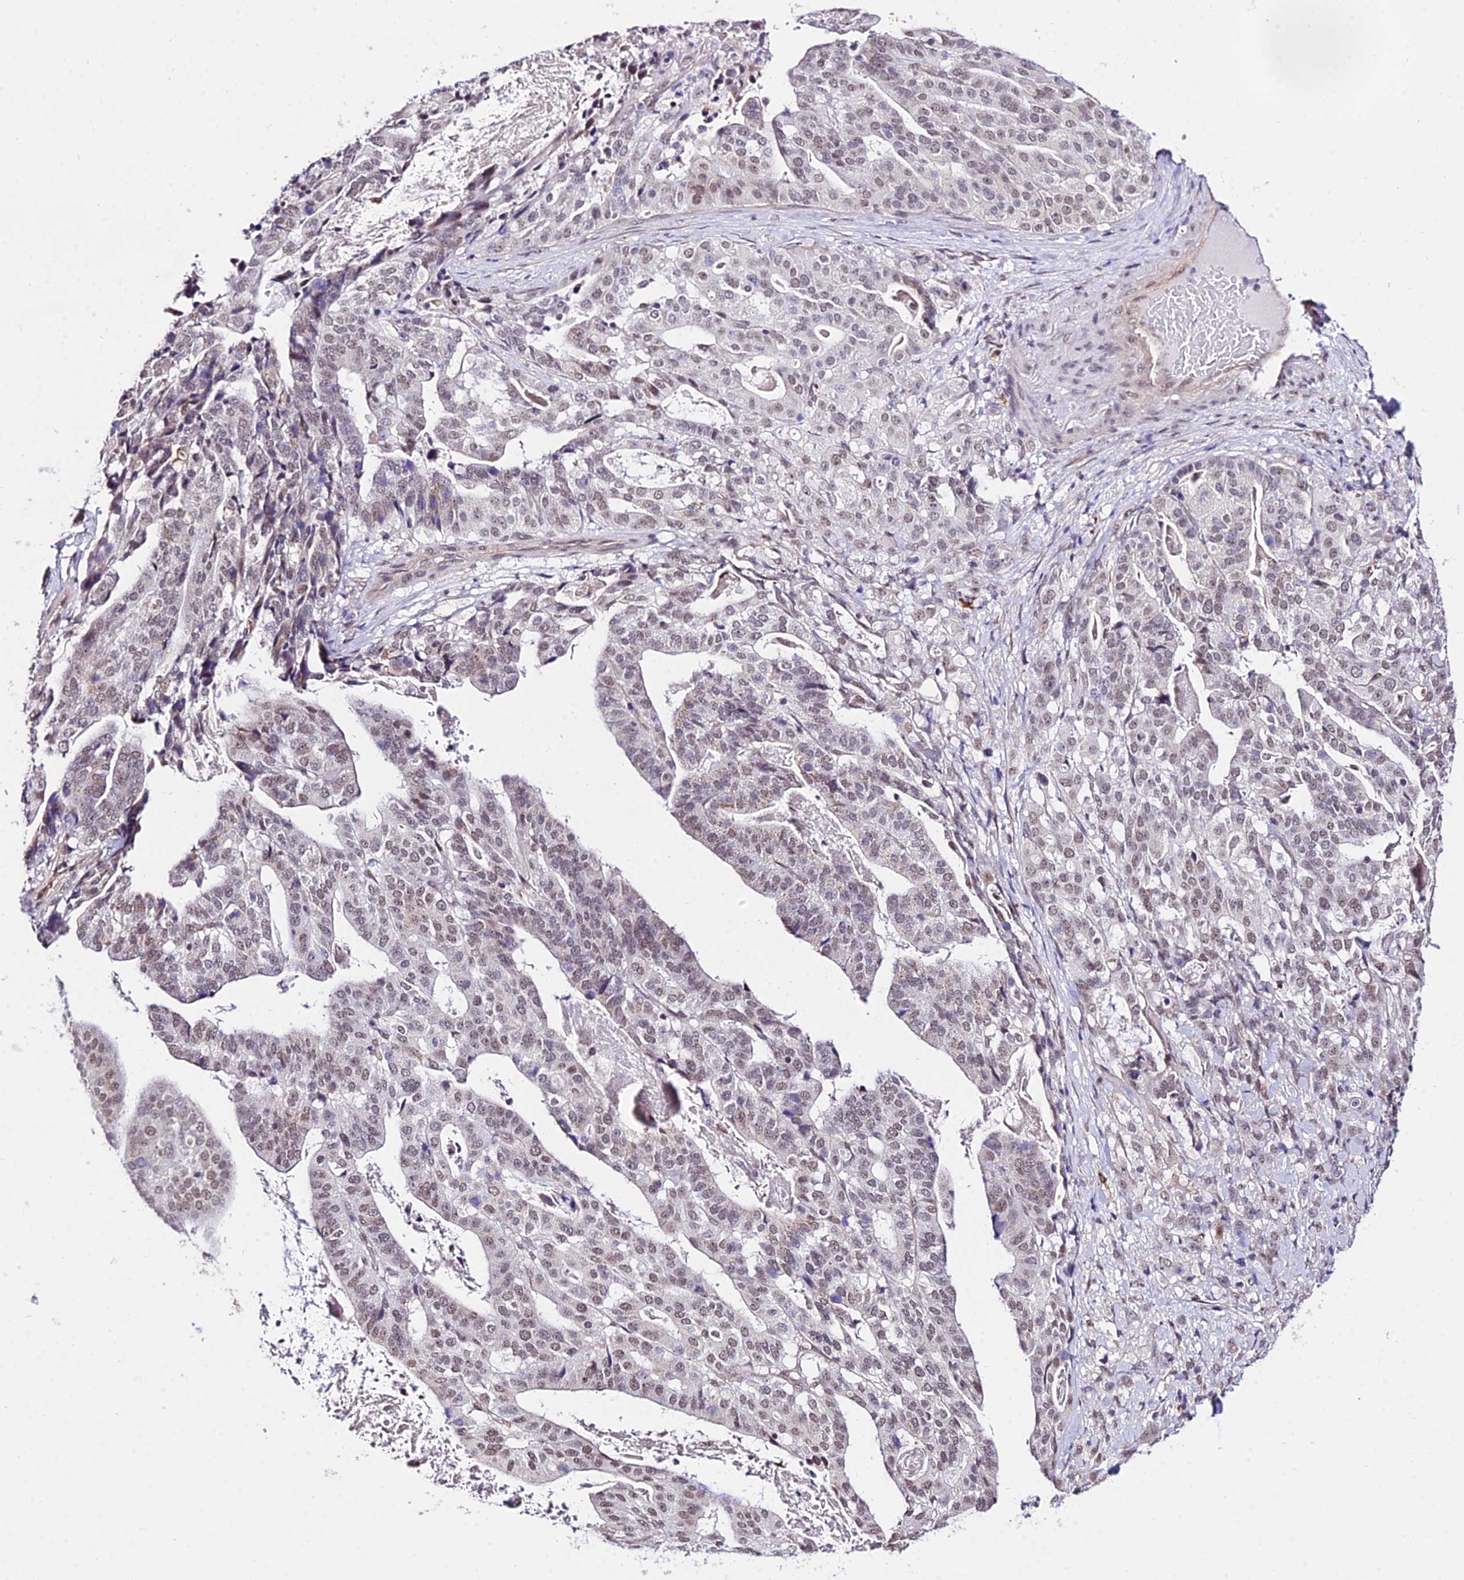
{"staining": {"intensity": "weak", "quantity": ">75%", "location": "nuclear"}, "tissue": "stomach cancer", "cell_type": "Tumor cells", "image_type": "cancer", "snomed": [{"axis": "morphology", "description": "Adenocarcinoma, NOS"}, {"axis": "topography", "description": "Stomach"}], "caption": "An image of human adenocarcinoma (stomach) stained for a protein demonstrates weak nuclear brown staining in tumor cells.", "gene": "POLR2I", "patient": {"sex": "male", "age": 48}}